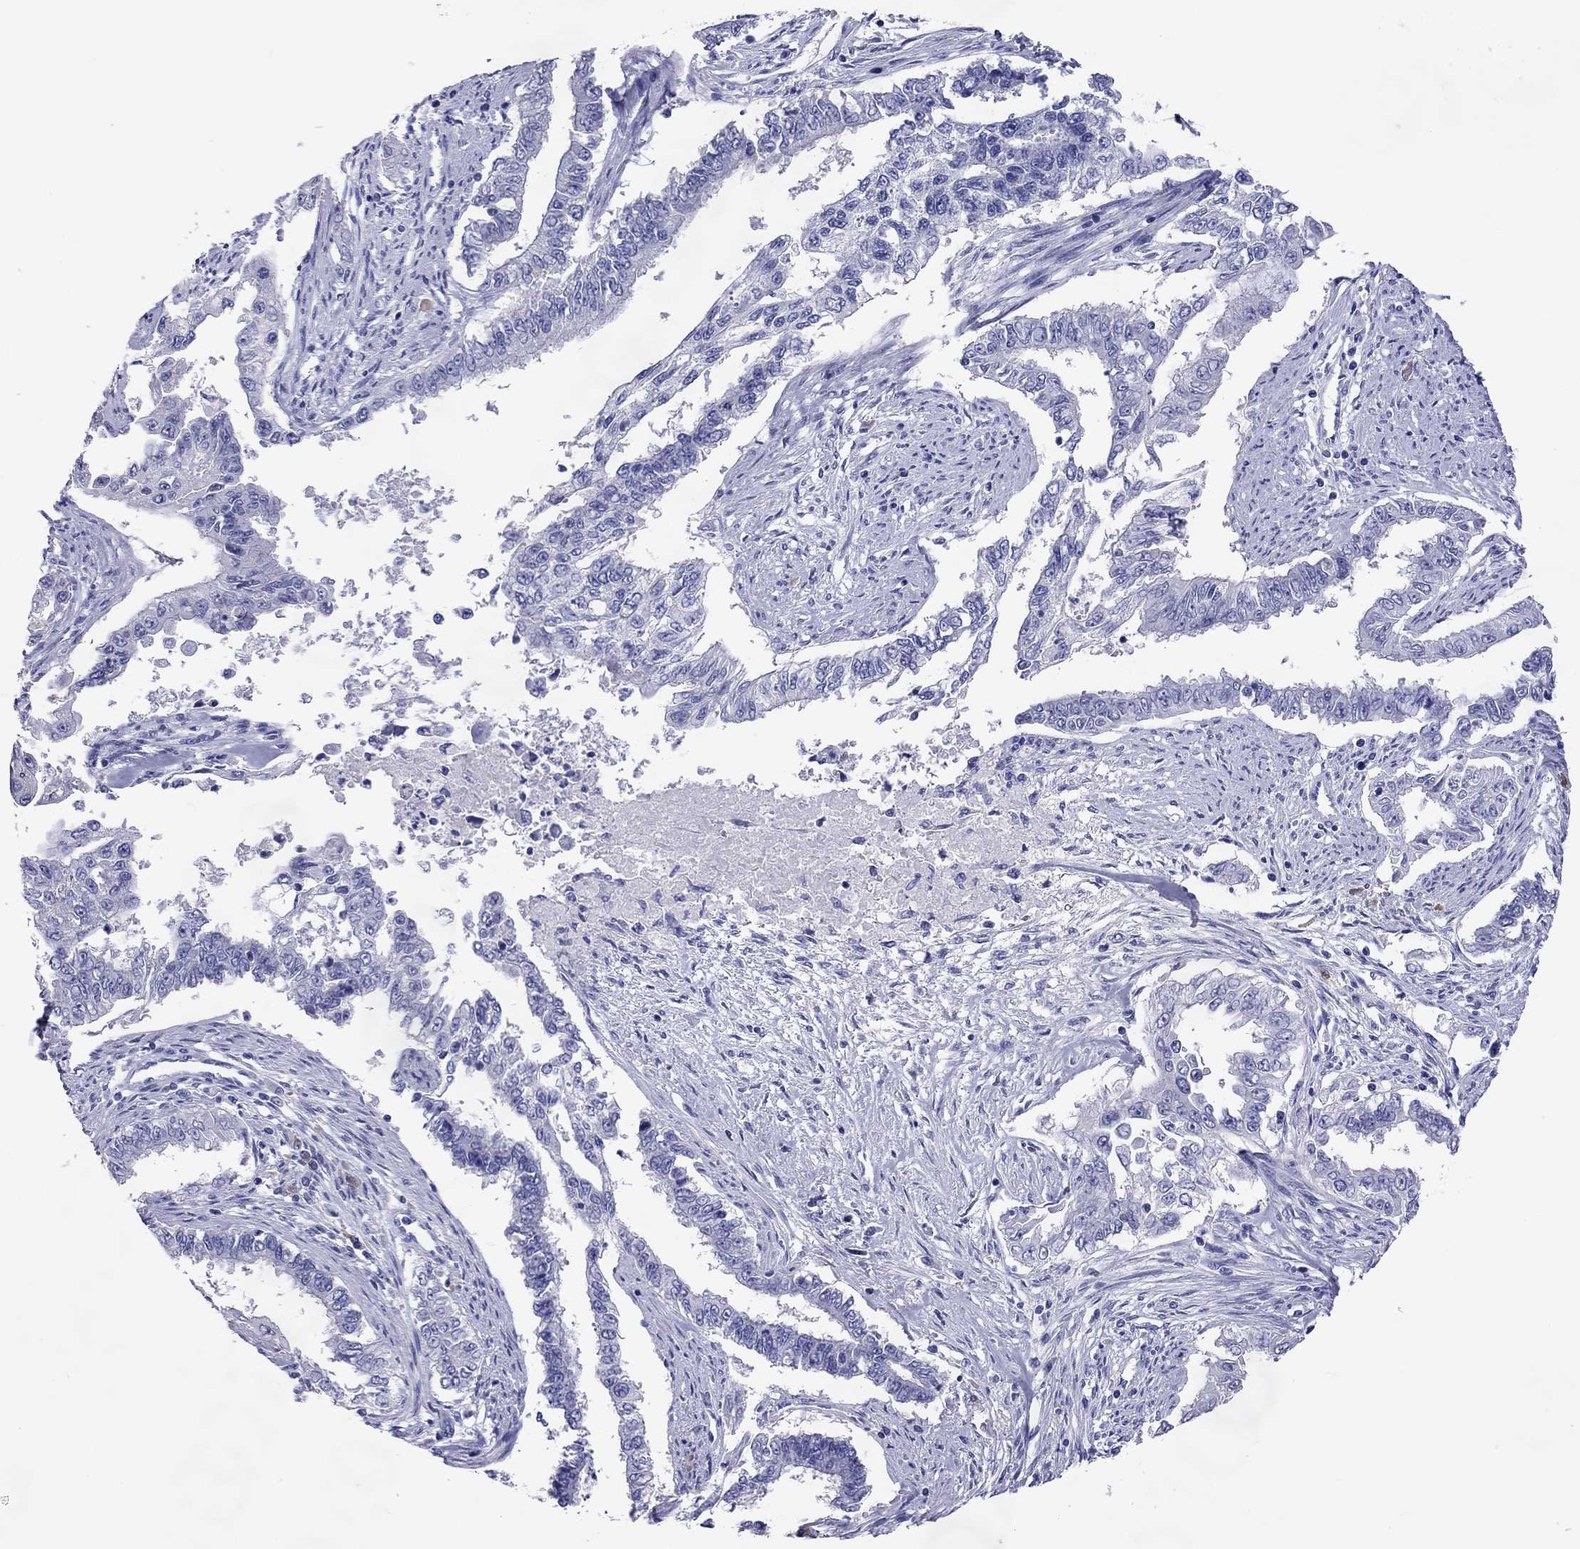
{"staining": {"intensity": "negative", "quantity": "none", "location": "none"}, "tissue": "endometrial cancer", "cell_type": "Tumor cells", "image_type": "cancer", "snomed": [{"axis": "morphology", "description": "Adenocarcinoma, NOS"}, {"axis": "topography", "description": "Uterus"}], "caption": "Endometrial adenocarcinoma was stained to show a protein in brown. There is no significant positivity in tumor cells.", "gene": "CALHM1", "patient": {"sex": "female", "age": 59}}